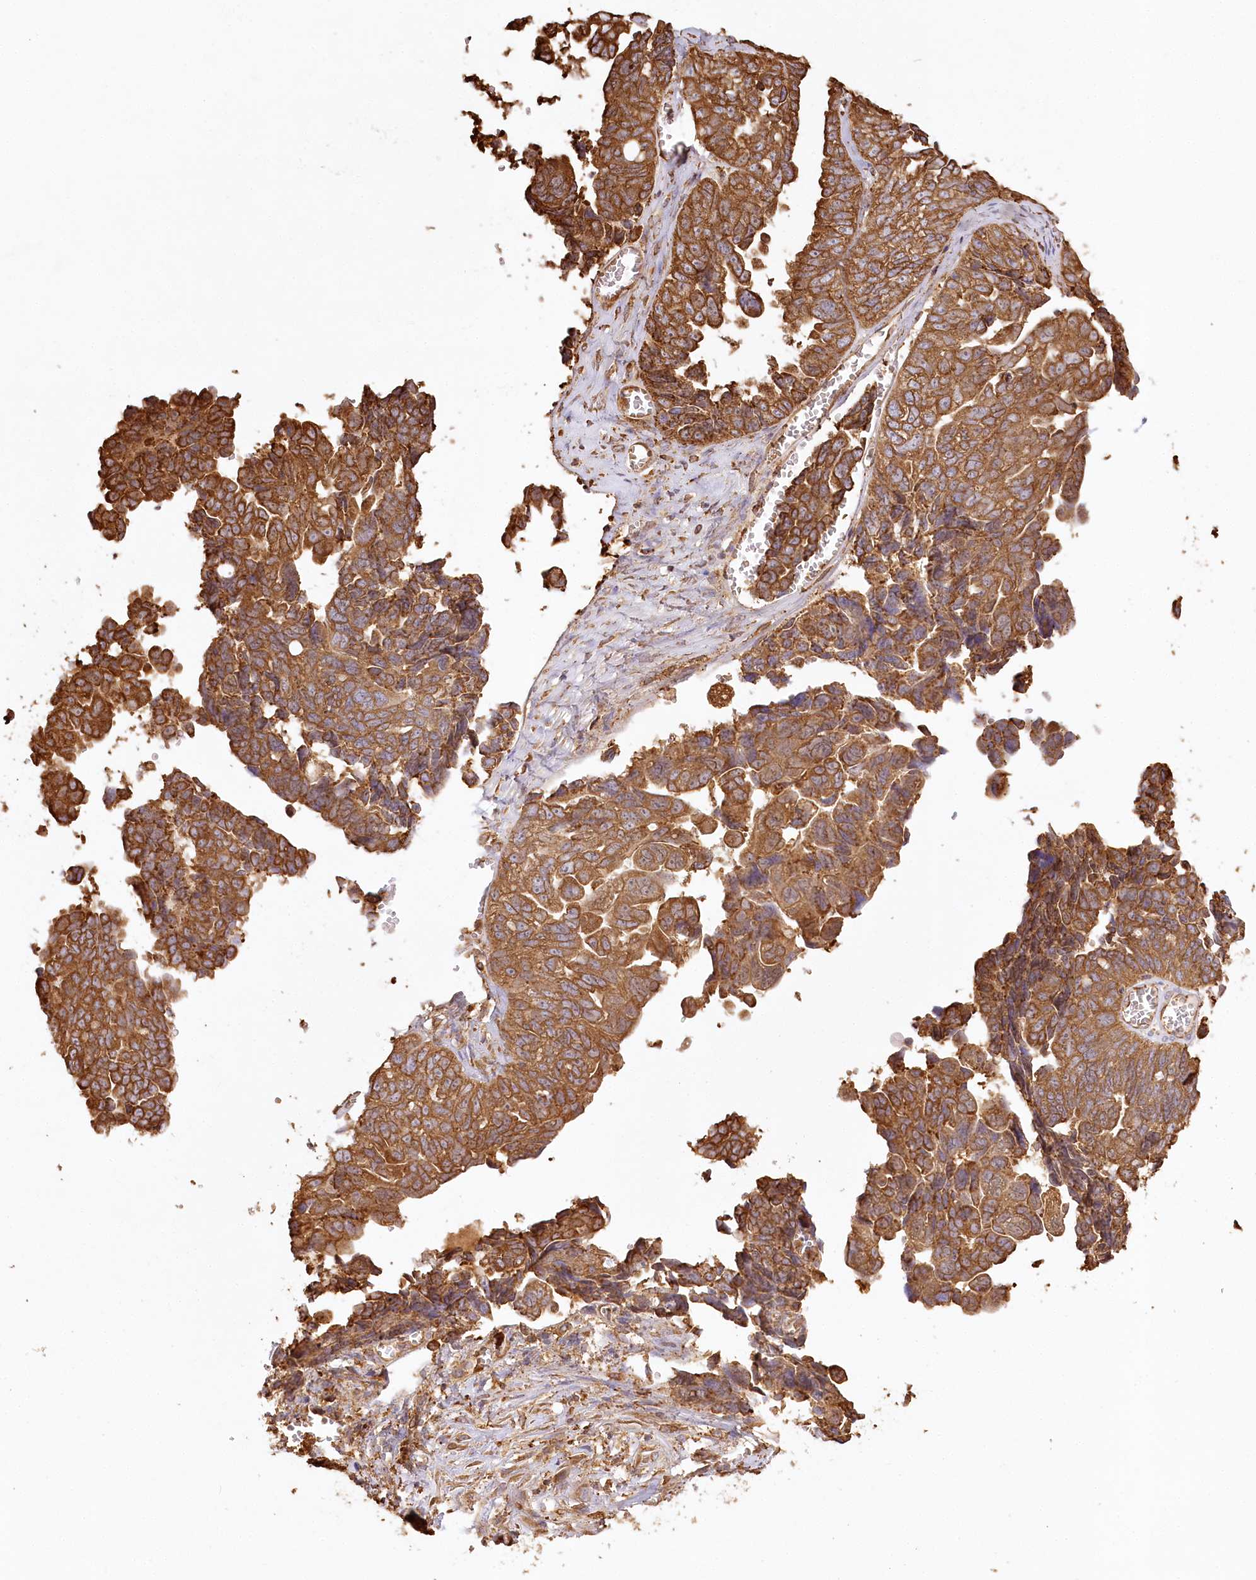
{"staining": {"intensity": "strong", "quantity": ">75%", "location": "cytoplasmic/membranous"}, "tissue": "ovarian cancer", "cell_type": "Tumor cells", "image_type": "cancer", "snomed": [{"axis": "morphology", "description": "Cystadenocarcinoma, serous, NOS"}, {"axis": "topography", "description": "Ovary"}], "caption": "Immunohistochemistry photomicrograph of neoplastic tissue: ovarian cancer (serous cystadenocarcinoma) stained using immunohistochemistry (IHC) reveals high levels of strong protein expression localized specifically in the cytoplasmic/membranous of tumor cells, appearing as a cytoplasmic/membranous brown color.", "gene": "ACAP2", "patient": {"sex": "female", "age": 79}}